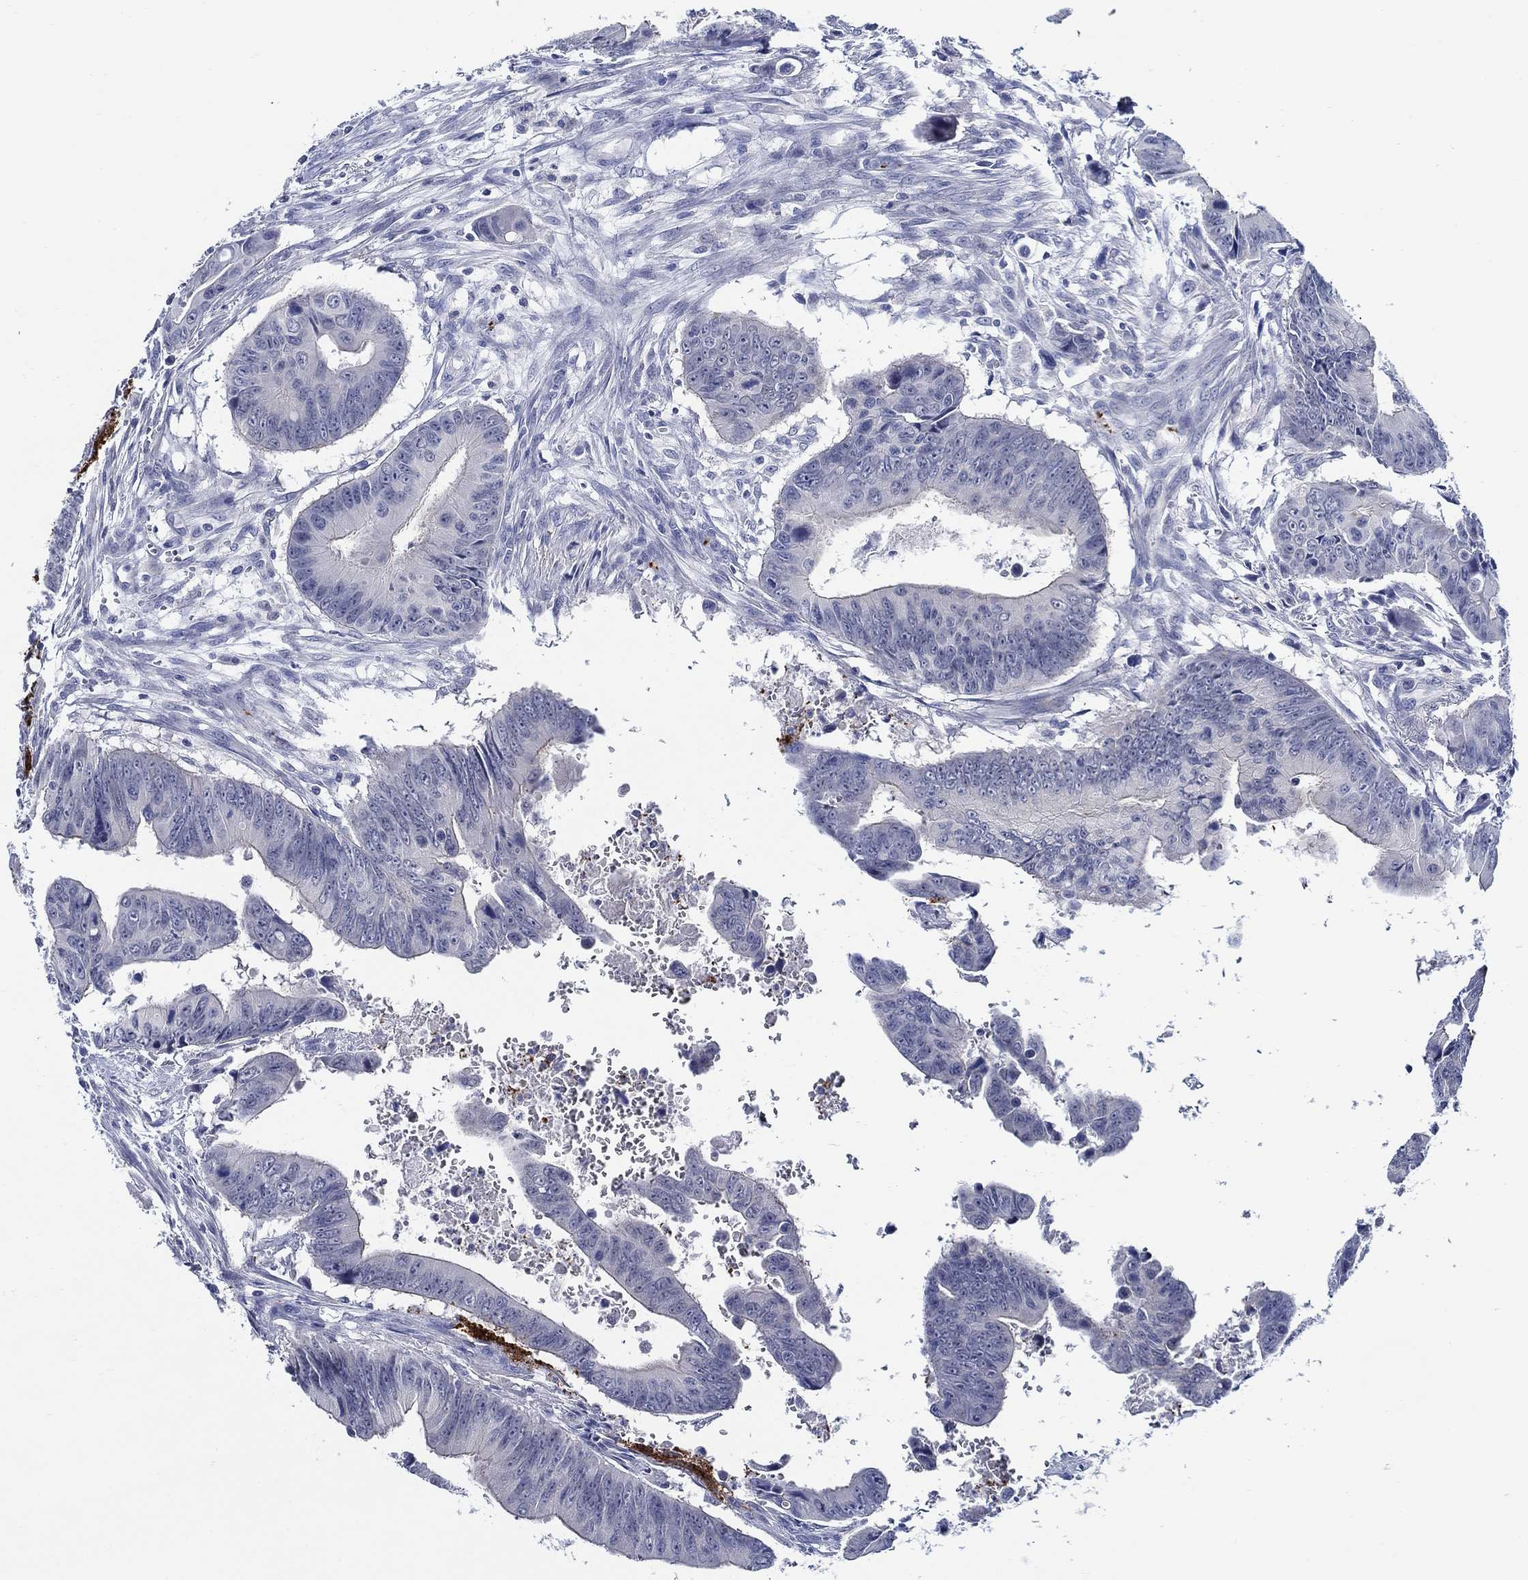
{"staining": {"intensity": "negative", "quantity": "none", "location": "none"}, "tissue": "colorectal cancer", "cell_type": "Tumor cells", "image_type": "cancer", "snomed": [{"axis": "morphology", "description": "Adenocarcinoma, NOS"}, {"axis": "topography", "description": "Colon"}], "caption": "This micrograph is of colorectal cancer (adenocarcinoma) stained with IHC to label a protein in brown with the nuclei are counter-stained blue. There is no positivity in tumor cells.", "gene": "ALOX12", "patient": {"sex": "female", "age": 87}}